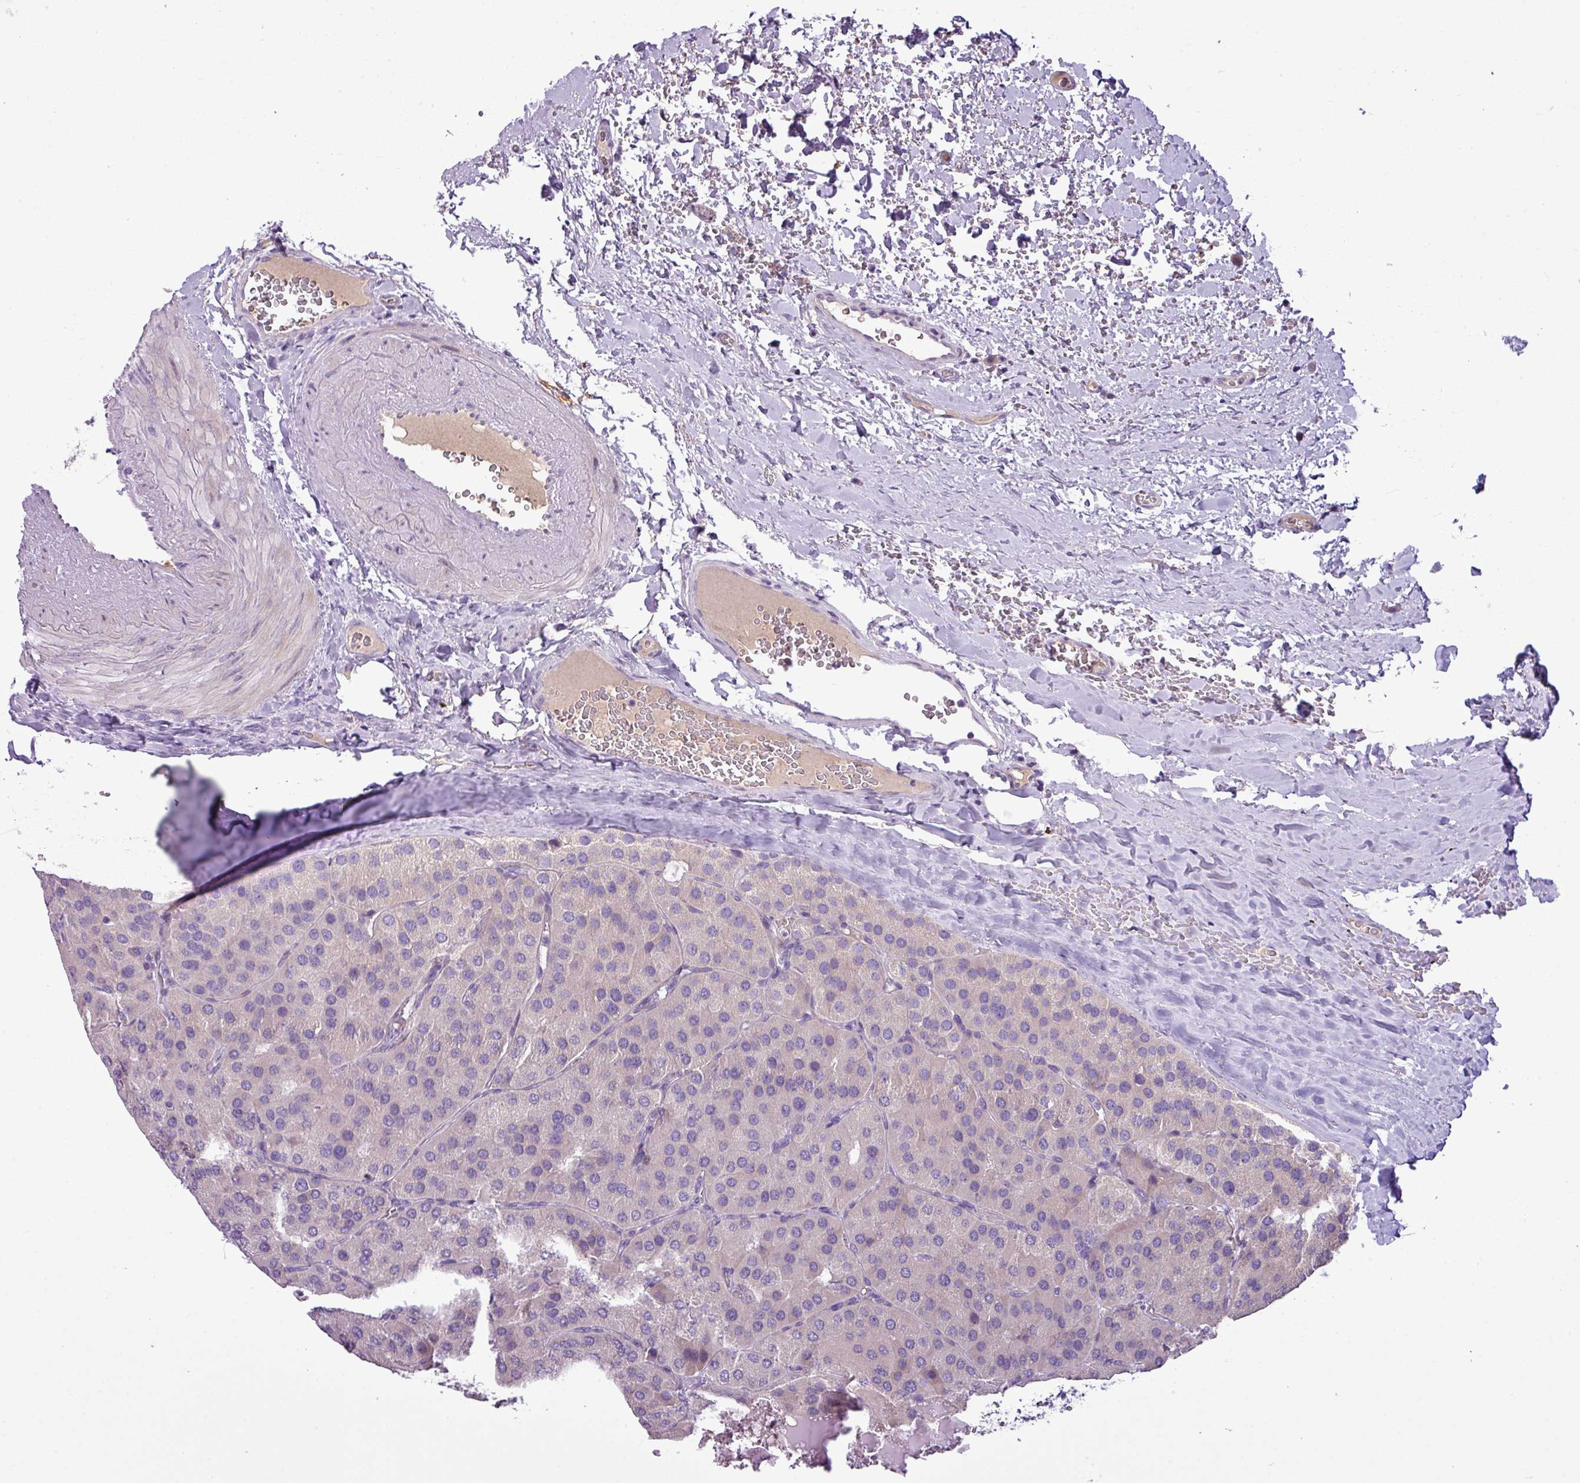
{"staining": {"intensity": "negative", "quantity": "none", "location": "none"}, "tissue": "parathyroid gland", "cell_type": "Glandular cells", "image_type": "normal", "snomed": [{"axis": "morphology", "description": "Normal tissue, NOS"}, {"axis": "morphology", "description": "Adenoma, NOS"}, {"axis": "topography", "description": "Parathyroid gland"}], "caption": "This is an IHC image of benign human parathyroid gland. There is no positivity in glandular cells.", "gene": "IL17A", "patient": {"sex": "female", "age": 86}}